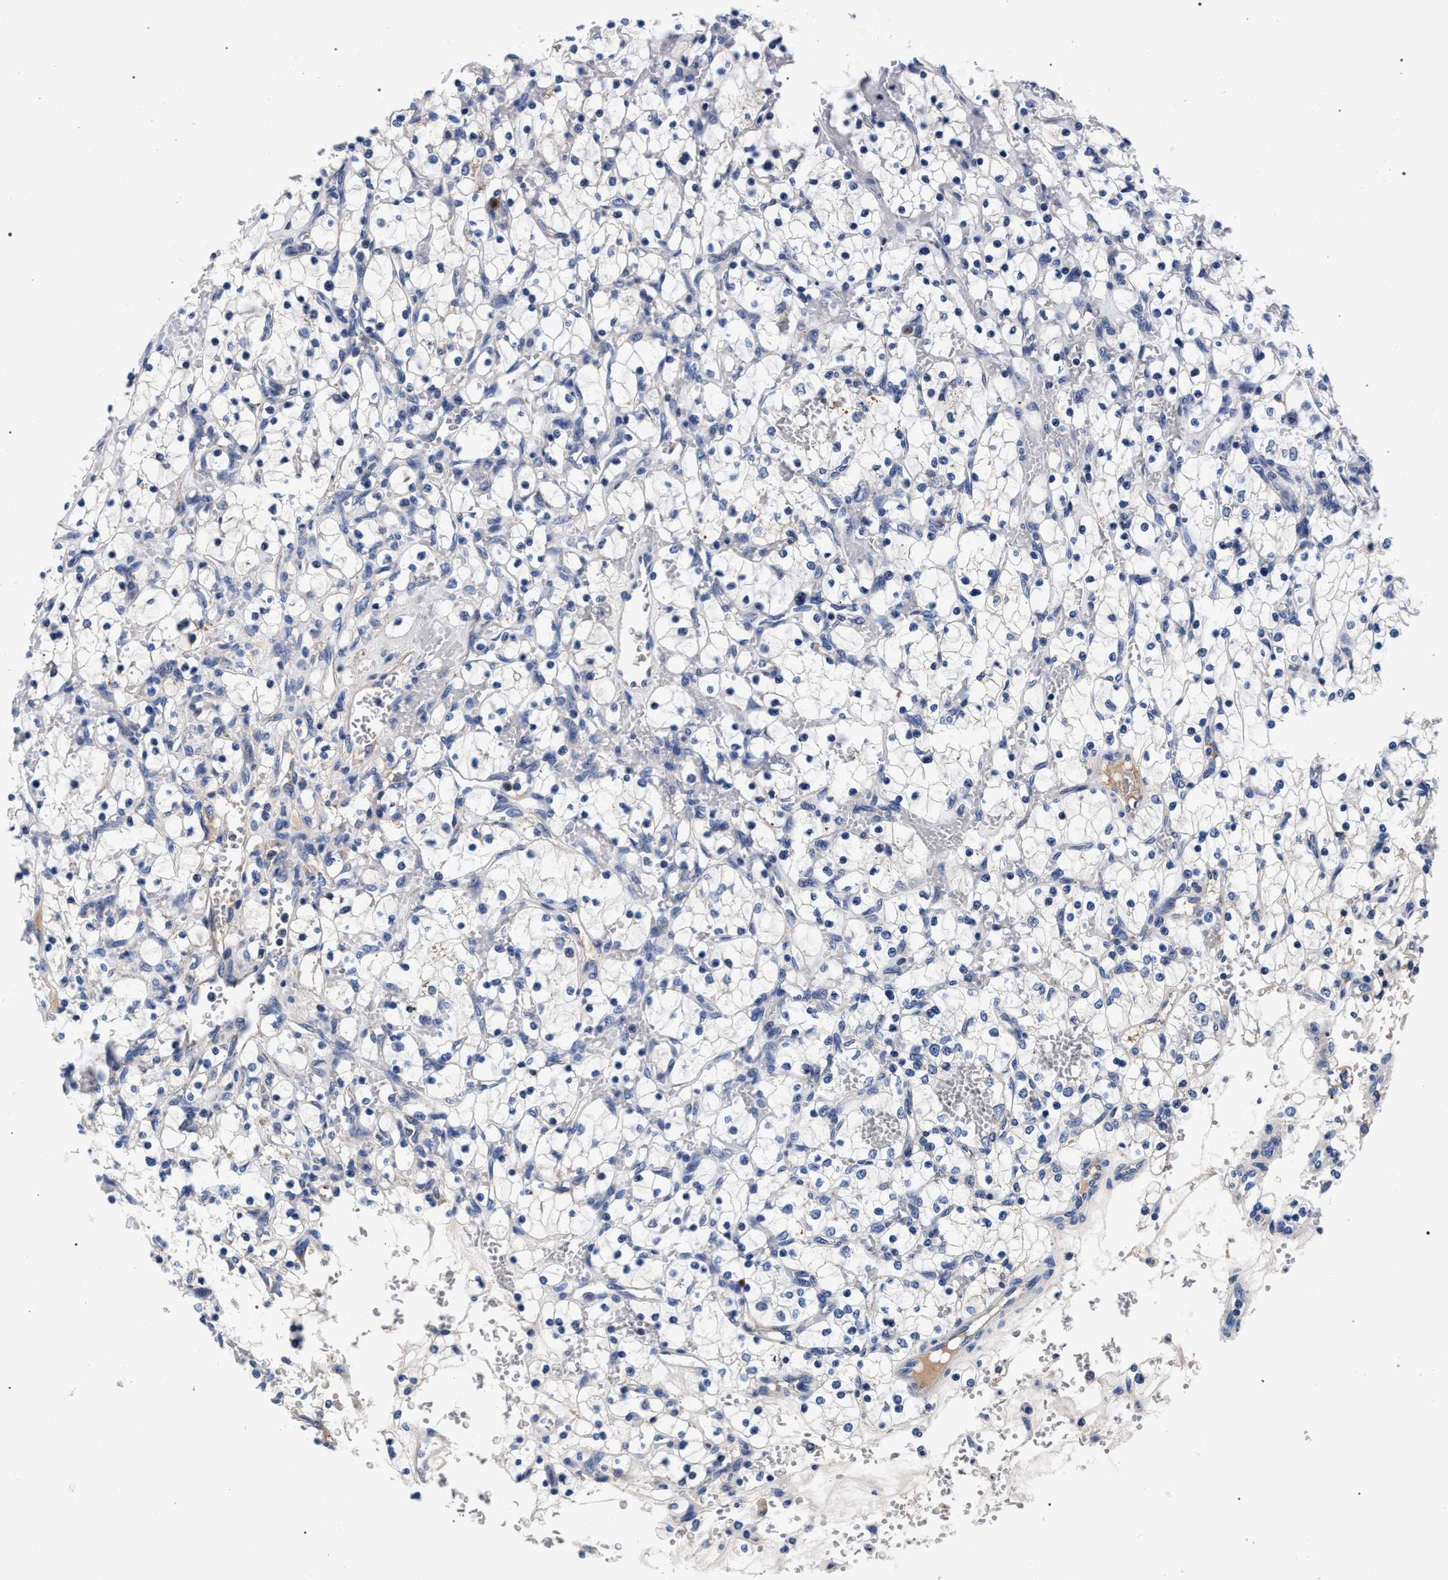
{"staining": {"intensity": "negative", "quantity": "none", "location": "none"}, "tissue": "renal cancer", "cell_type": "Tumor cells", "image_type": "cancer", "snomed": [{"axis": "morphology", "description": "Adenocarcinoma, NOS"}, {"axis": "topography", "description": "Kidney"}], "caption": "DAB (3,3'-diaminobenzidine) immunohistochemical staining of human renal cancer (adenocarcinoma) exhibits no significant positivity in tumor cells.", "gene": "ACOX1", "patient": {"sex": "female", "age": 69}}